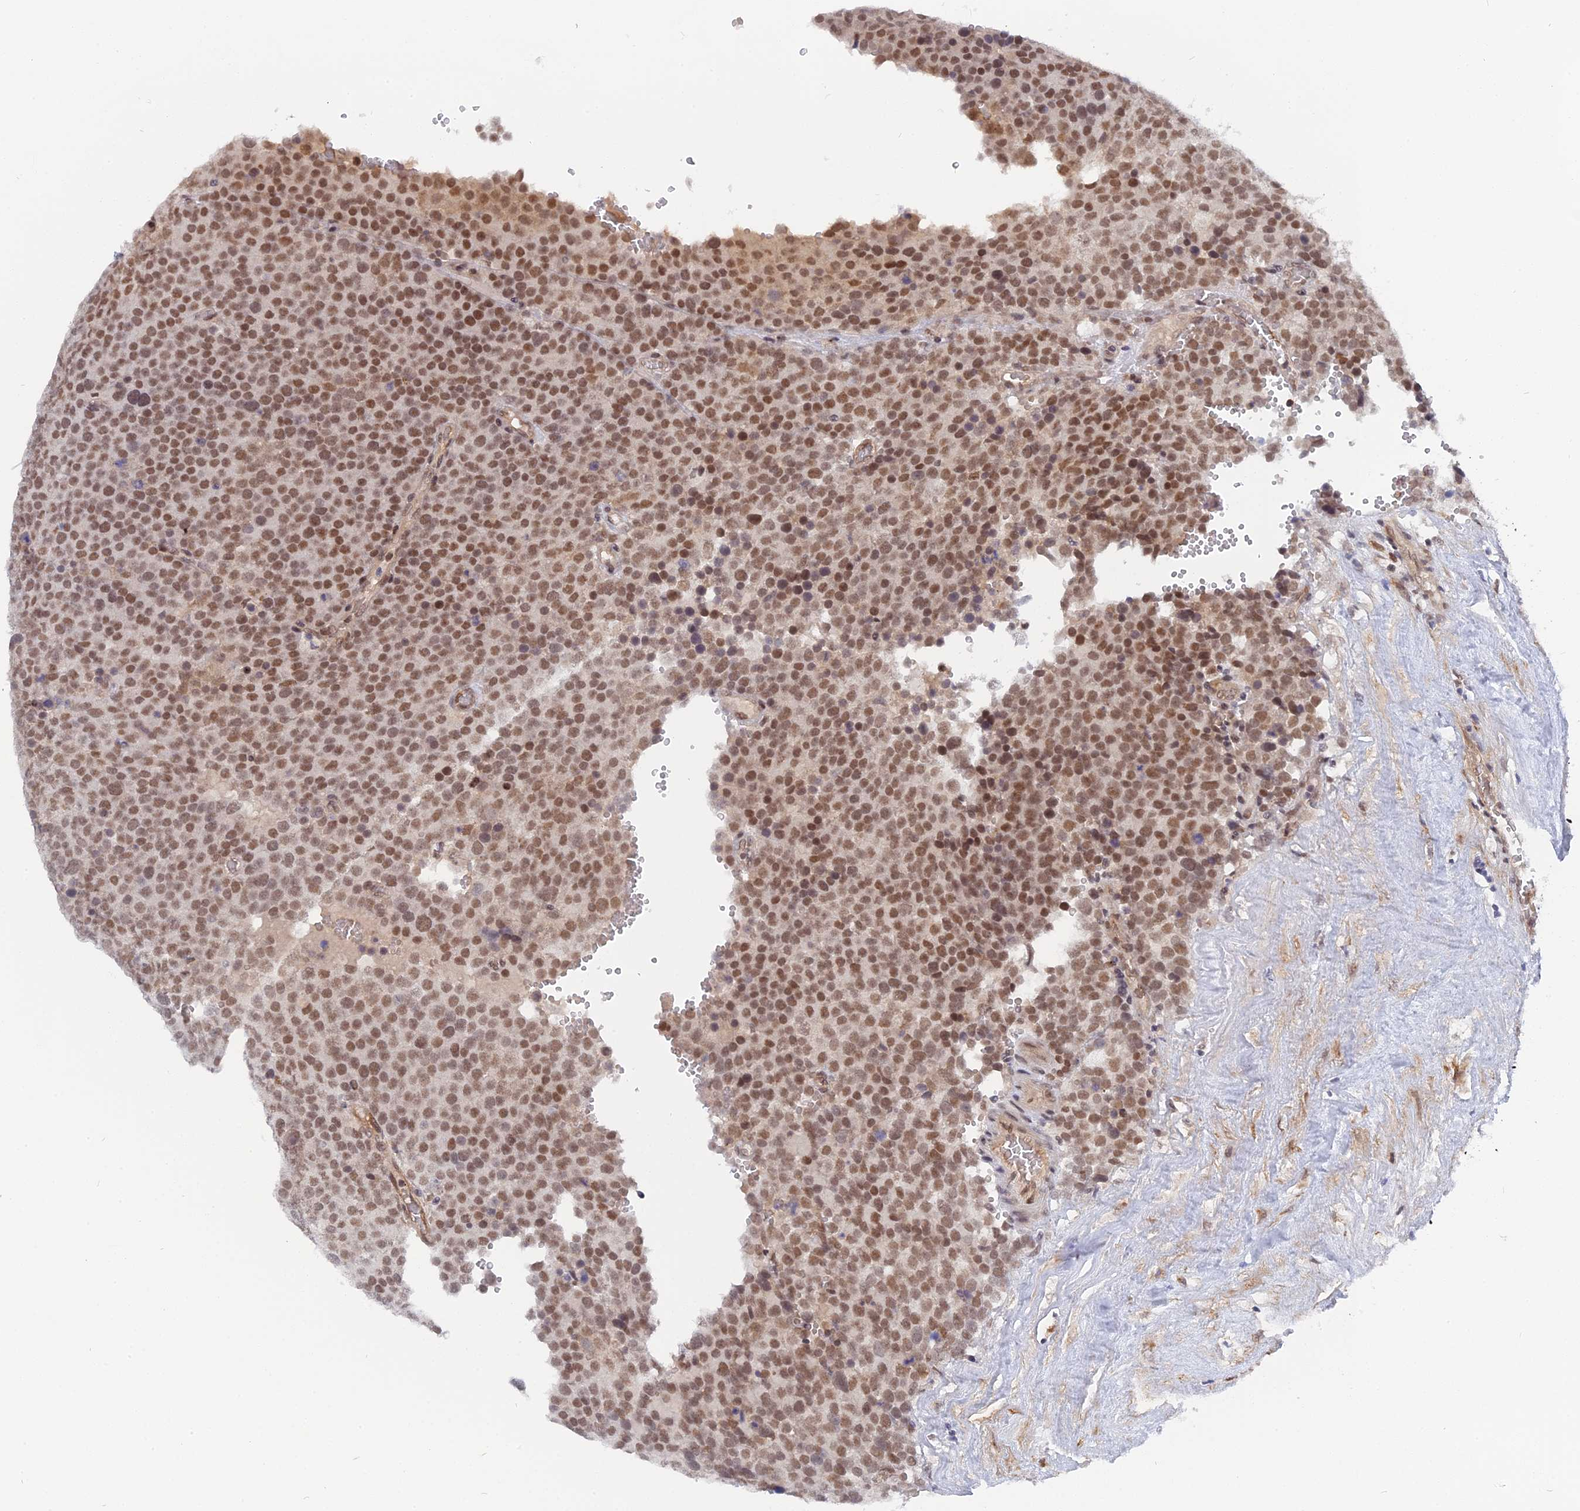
{"staining": {"intensity": "moderate", "quantity": ">75%", "location": "nuclear"}, "tissue": "testis cancer", "cell_type": "Tumor cells", "image_type": "cancer", "snomed": [{"axis": "morphology", "description": "Seminoma, NOS"}, {"axis": "topography", "description": "Testis"}], "caption": "A high-resolution image shows immunohistochemistry staining of testis cancer (seminoma), which displays moderate nuclear staining in about >75% of tumor cells.", "gene": "CCDC85A", "patient": {"sex": "male", "age": 71}}